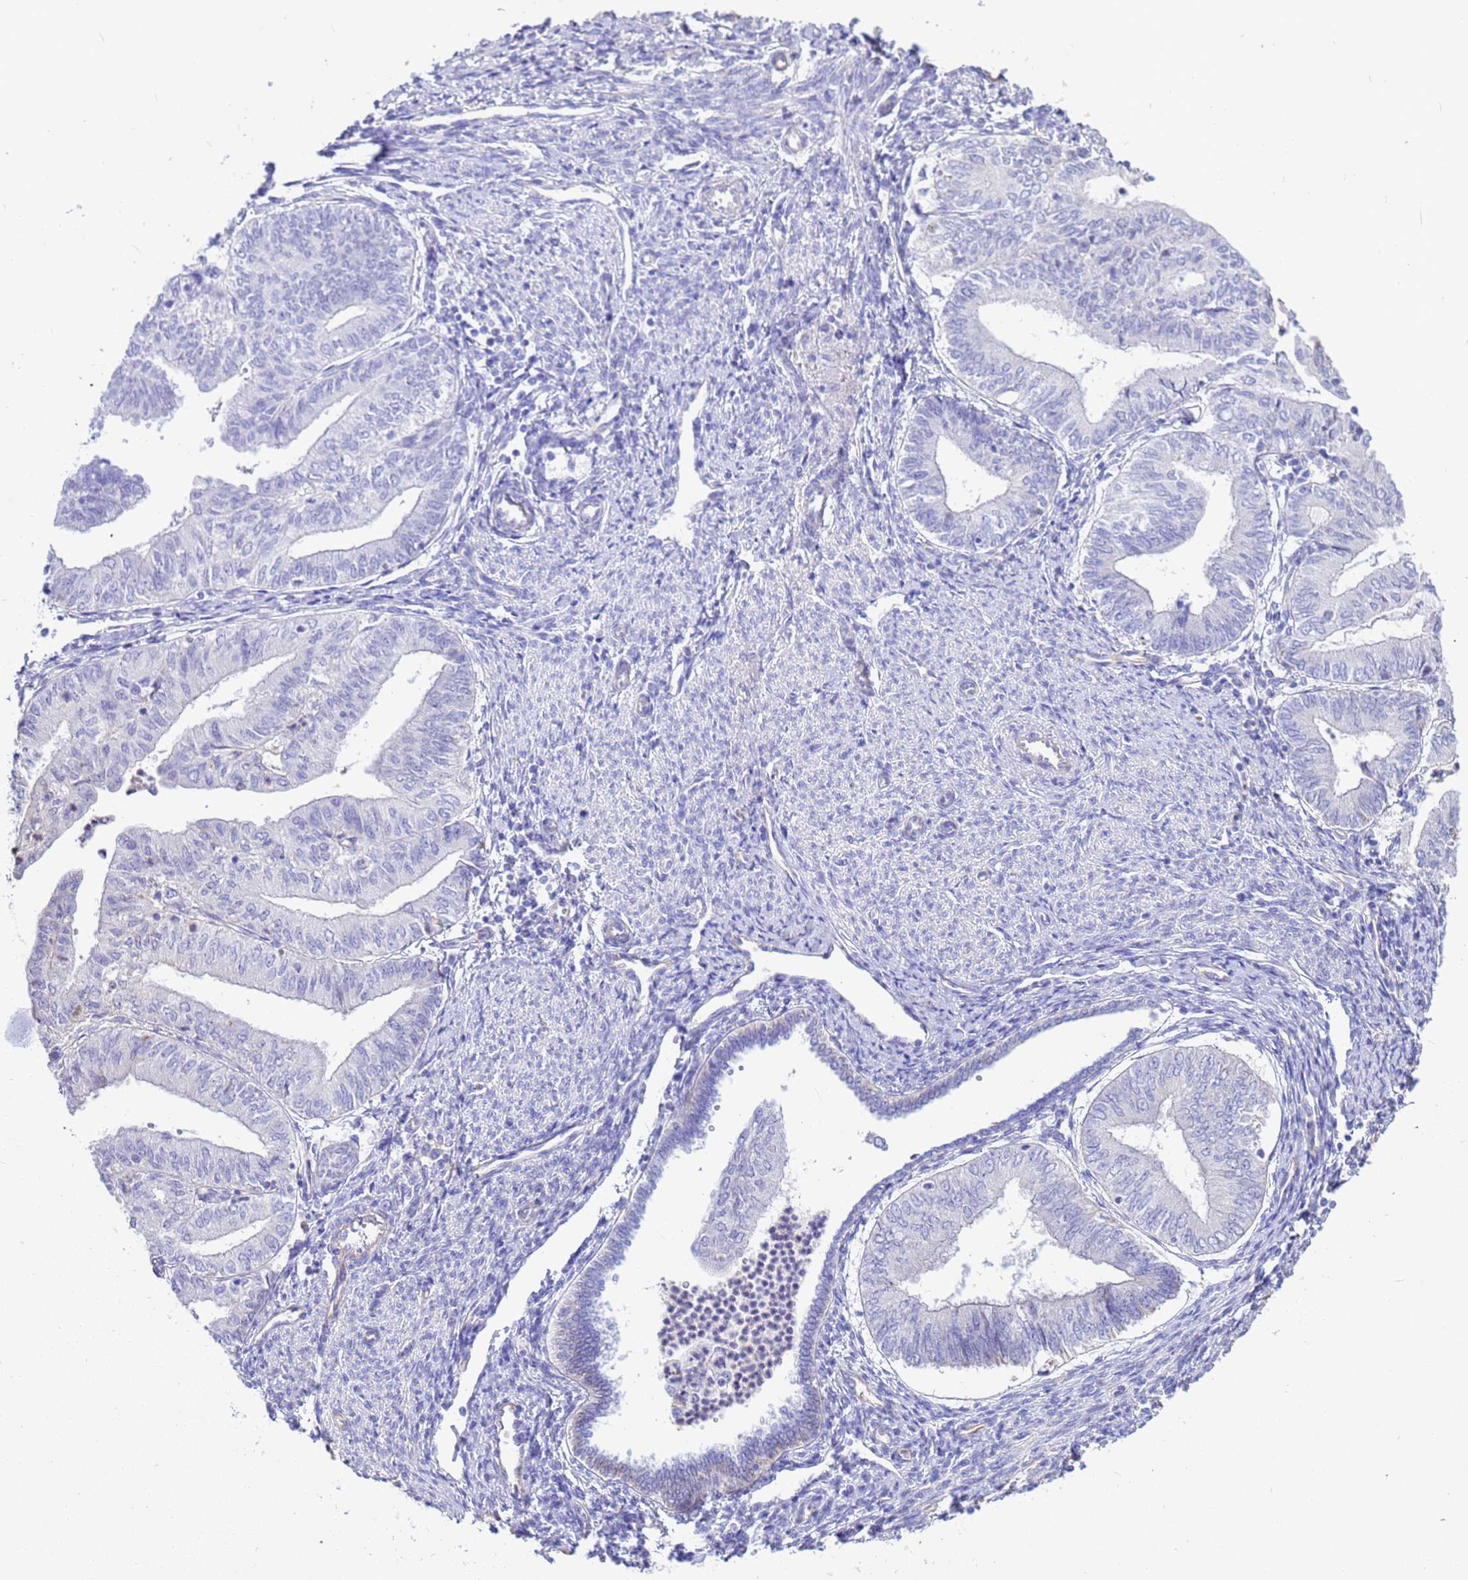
{"staining": {"intensity": "negative", "quantity": "none", "location": "none"}, "tissue": "endometrial cancer", "cell_type": "Tumor cells", "image_type": "cancer", "snomed": [{"axis": "morphology", "description": "Adenocarcinoma, NOS"}, {"axis": "topography", "description": "Endometrium"}], "caption": "IHC micrograph of endometrial adenocarcinoma stained for a protein (brown), which displays no expression in tumor cells.", "gene": "TCEAL3", "patient": {"sex": "female", "age": 66}}